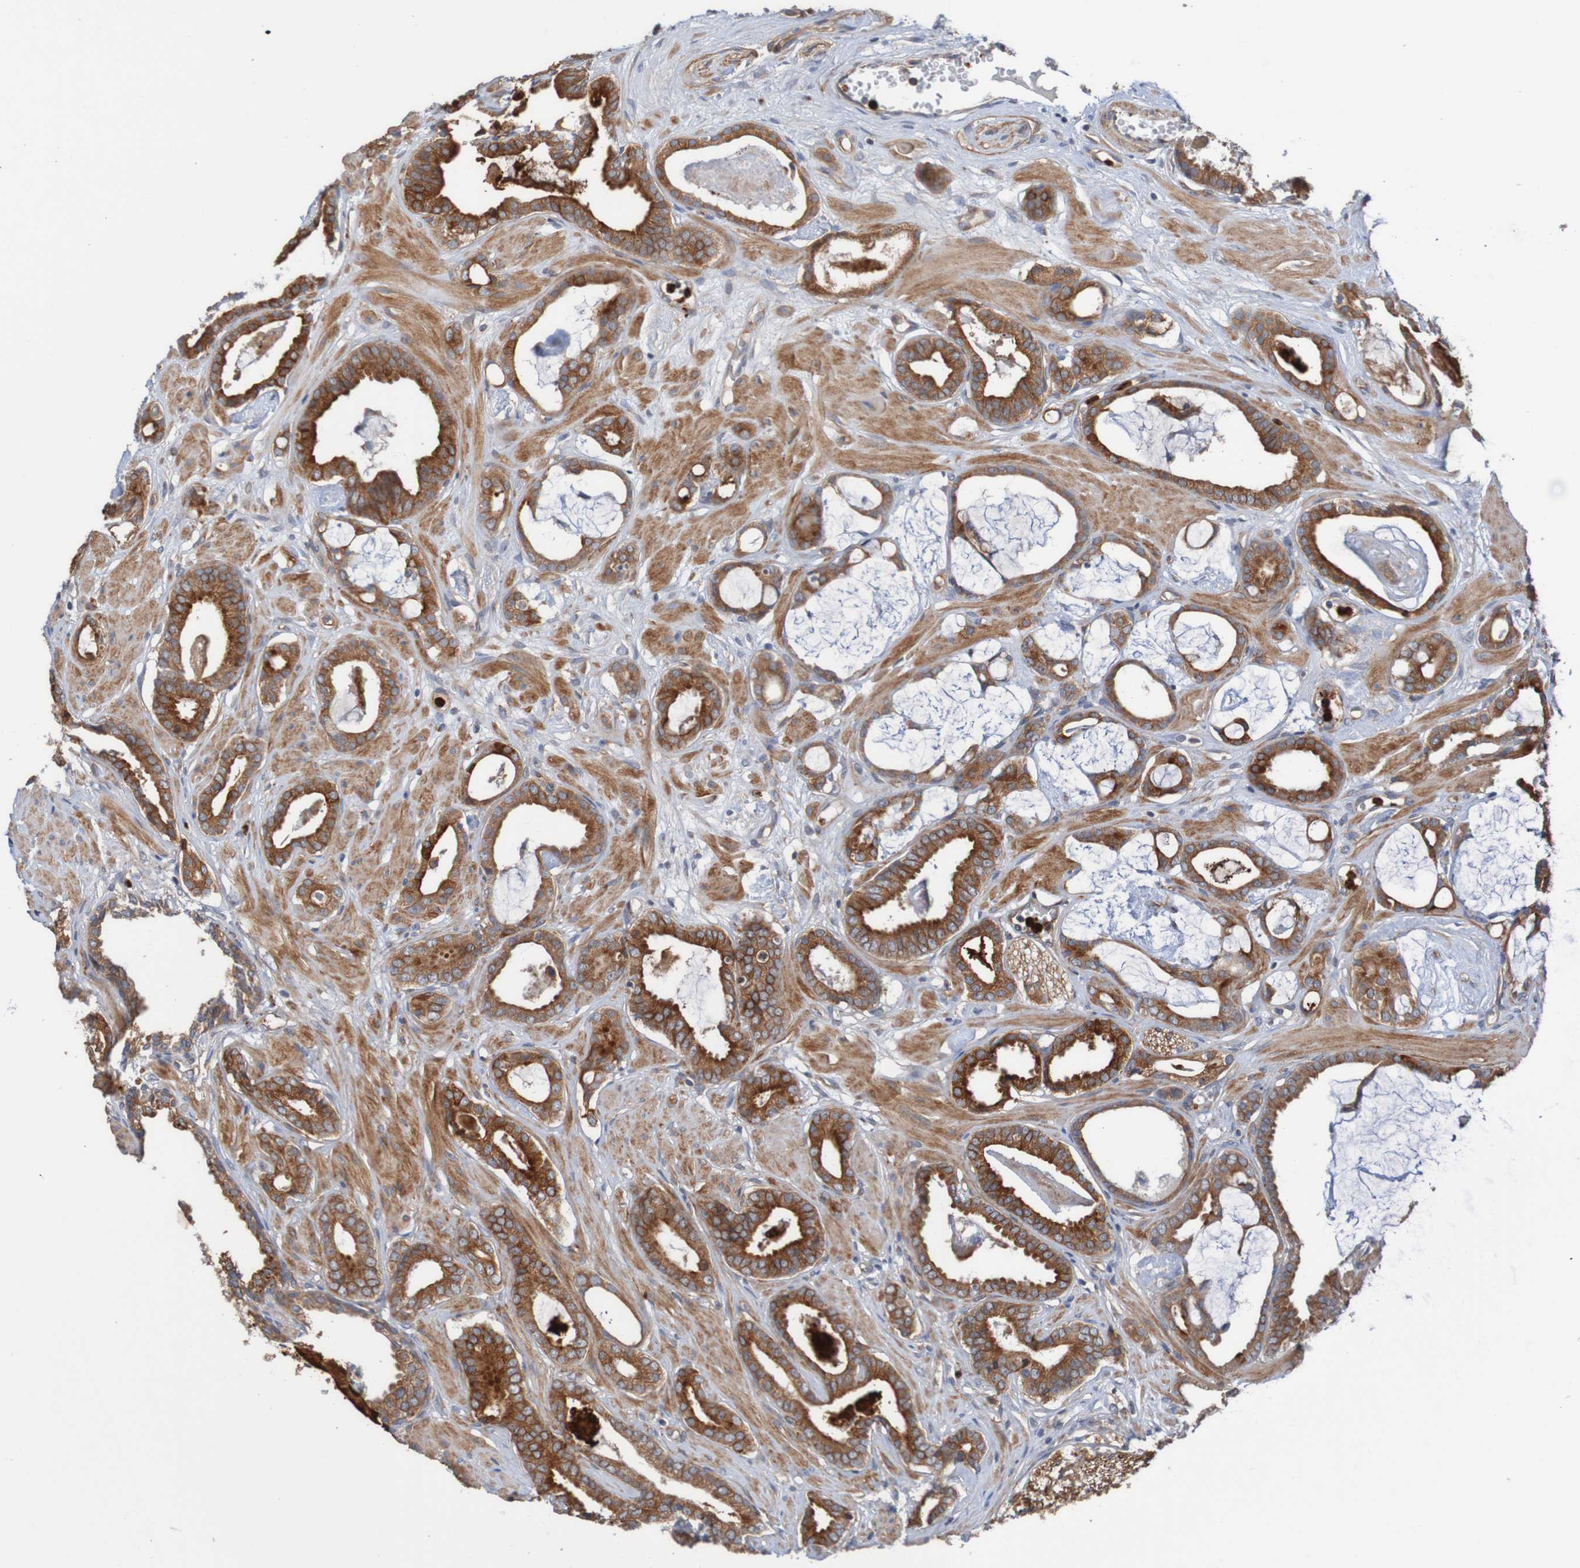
{"staining": {"intensity": "strong", "quantity": ">75%", "location": "cytoplasmic/membranous"}, "tissue": "prostate cancer", "cell_type": "Tumor cells", "image_type": "cancer", "snomed": [{"axis": "morphology", "description": "Adenocarcinoma, Low grade"}, {"axis": "topography", "description": "Prostate"}], "caption": "An image showing strong cytoplasmic/membranous expression in approximately >75% of tumor cells in prostate cancer, as visualized by brown immunohistochemical staining.", "gene": "ST8SIA6", "patient": {"sex": "male", "age": 53}}